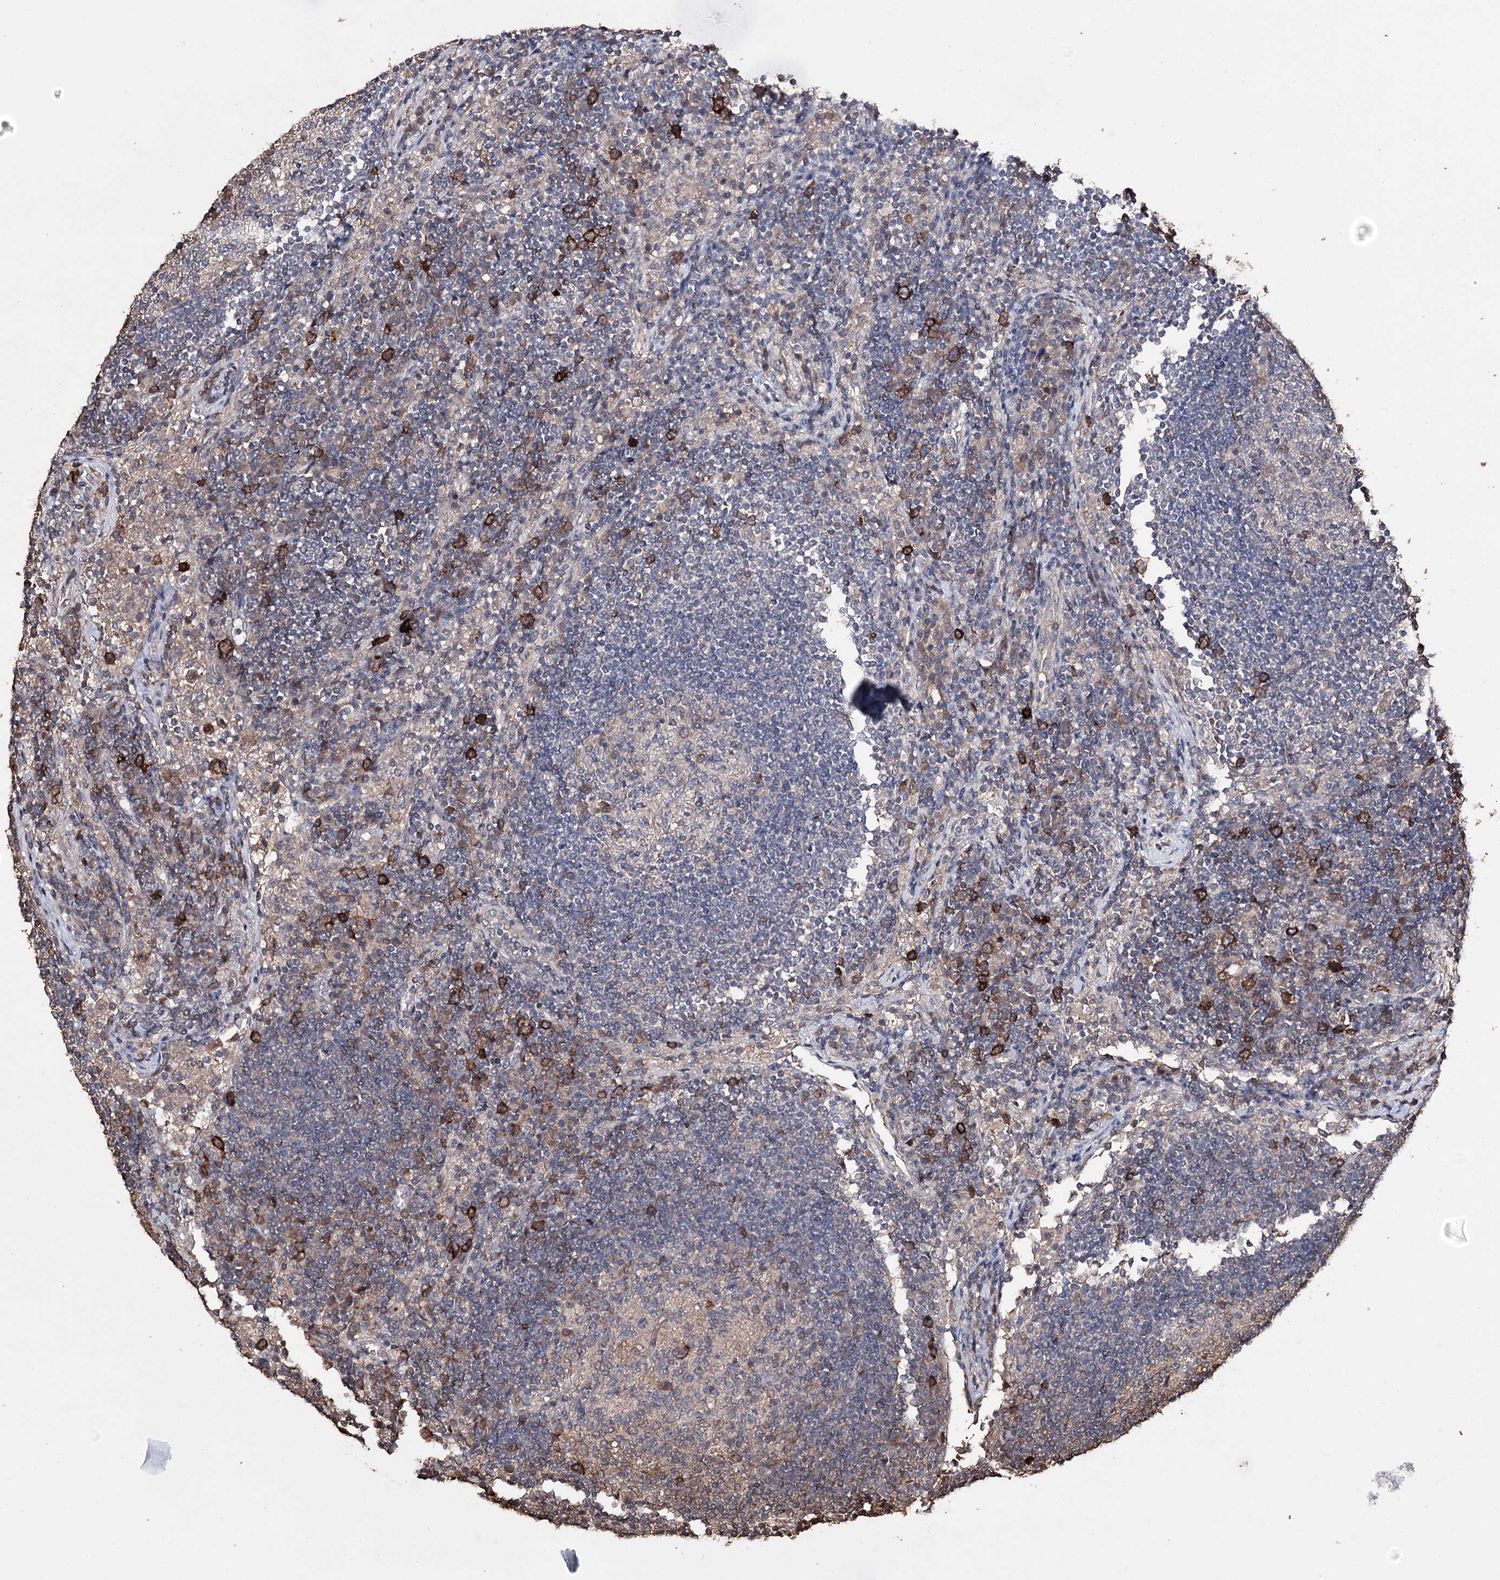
{"staining": {"intensity": "moderate", "quantity": "<25%", "location": "cytoplasmic/membranous"}, "tissue": "lymph node", "cell_type": "Germinal center cells", "image_type": "normal", "snomed": [{"axis": "morphology", "description": "Normal tissue, NOS"}, {"axis": "topography", "description": "Lymph node"}], "caption": "Immunohistochemistry (DAB) staining of unremarkable lymph node demonstrates moderate cytoplasmic/membranous protein expression in about <25% of germinal center cells.", "gene": "ZNF662", "patient": {"sex": "female", "age": 53}}